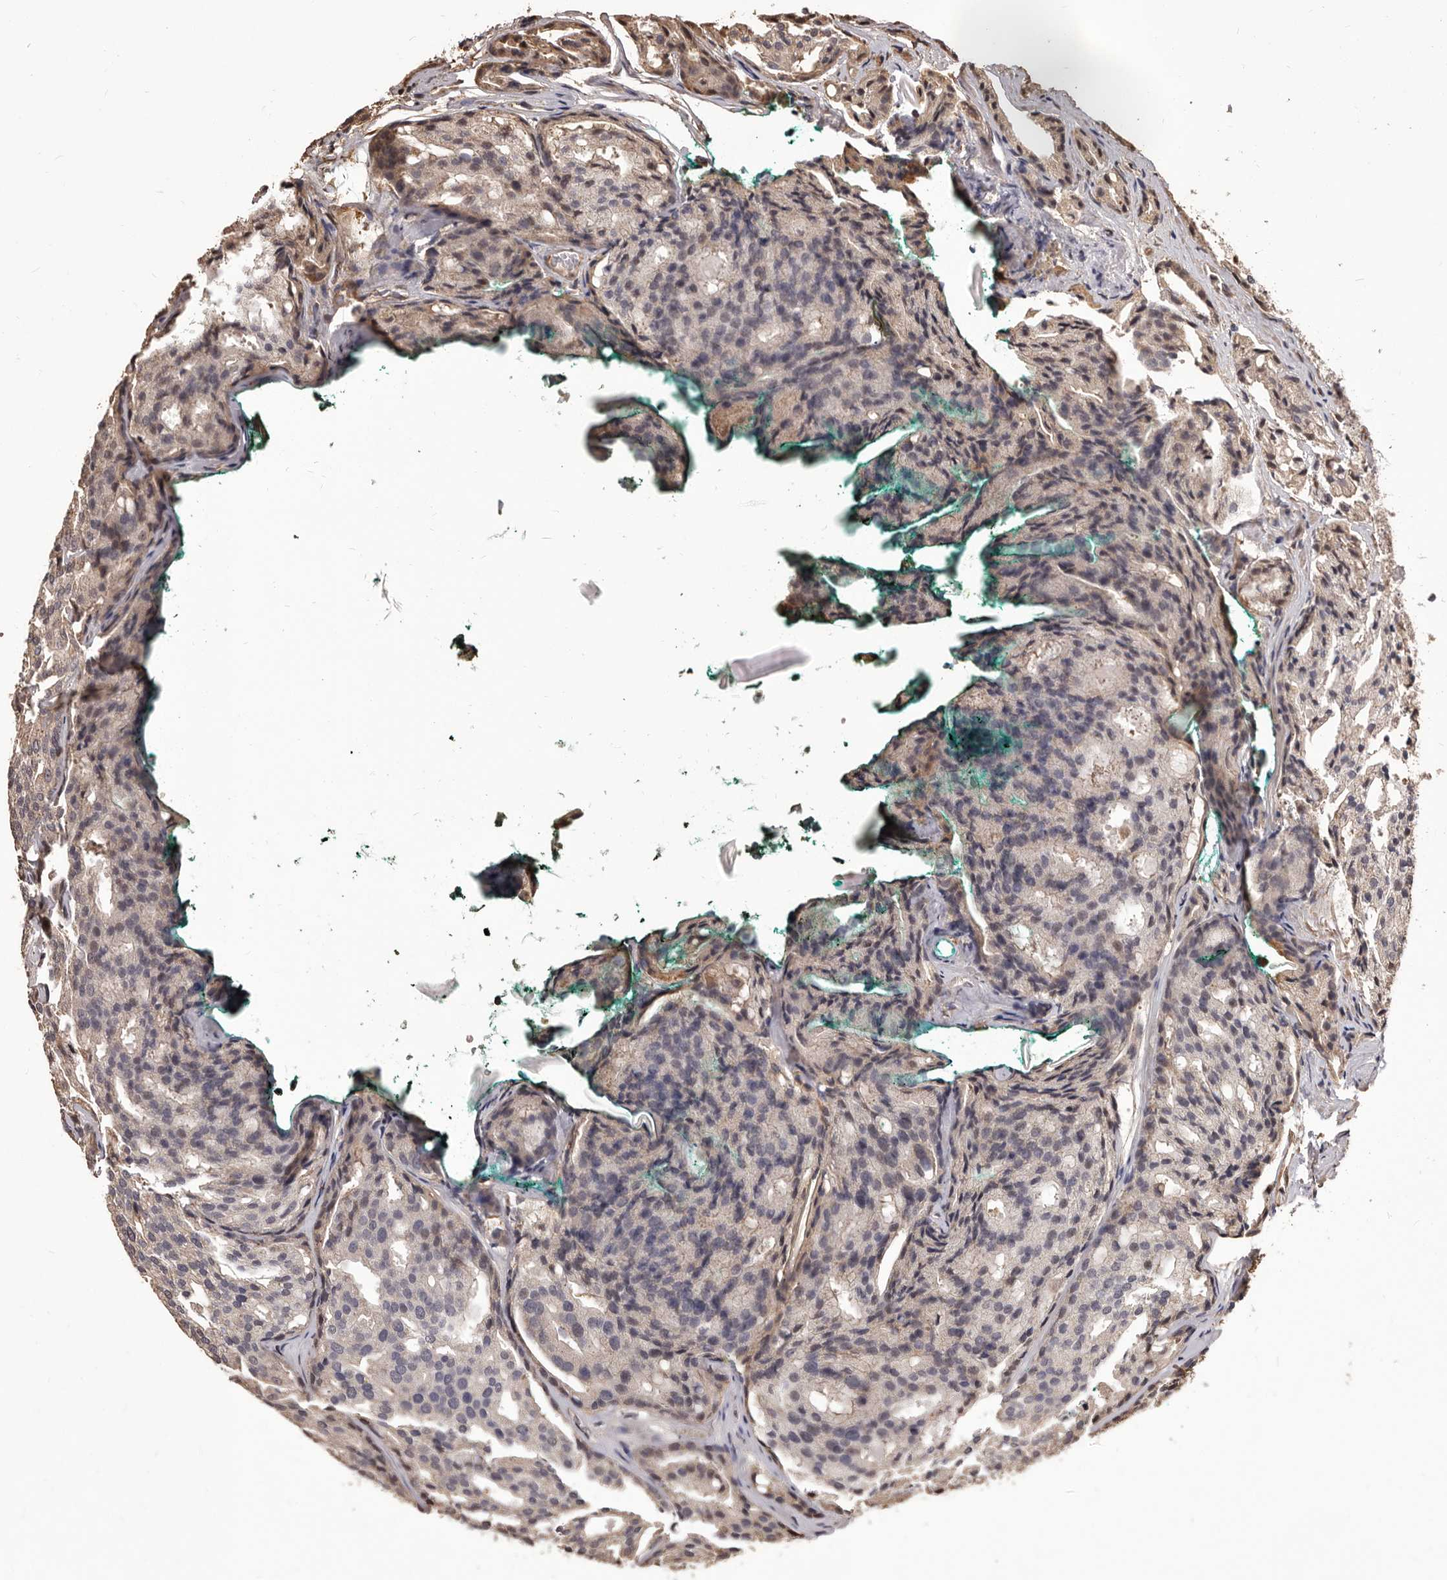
{"staining": {"intensity": "weak", "quantity": "<25%", "location": "cytoplasmic/membranous"}, "tissue": "prostate cancer", "cell_type": "Tumor cells", "image_type": "cancer", "snomed": [{"axis": "morphology", "description": "Adenocarcinoma, High grade"}, {"axis": "topography", "description": "Prostate"}], "caption": "Immunohistochemical staining of human prostate cancer demonstrates no significant positivity in tumor cells.", "gene": "ALPK1", "patient": {"sex": "male", "age": 64}}